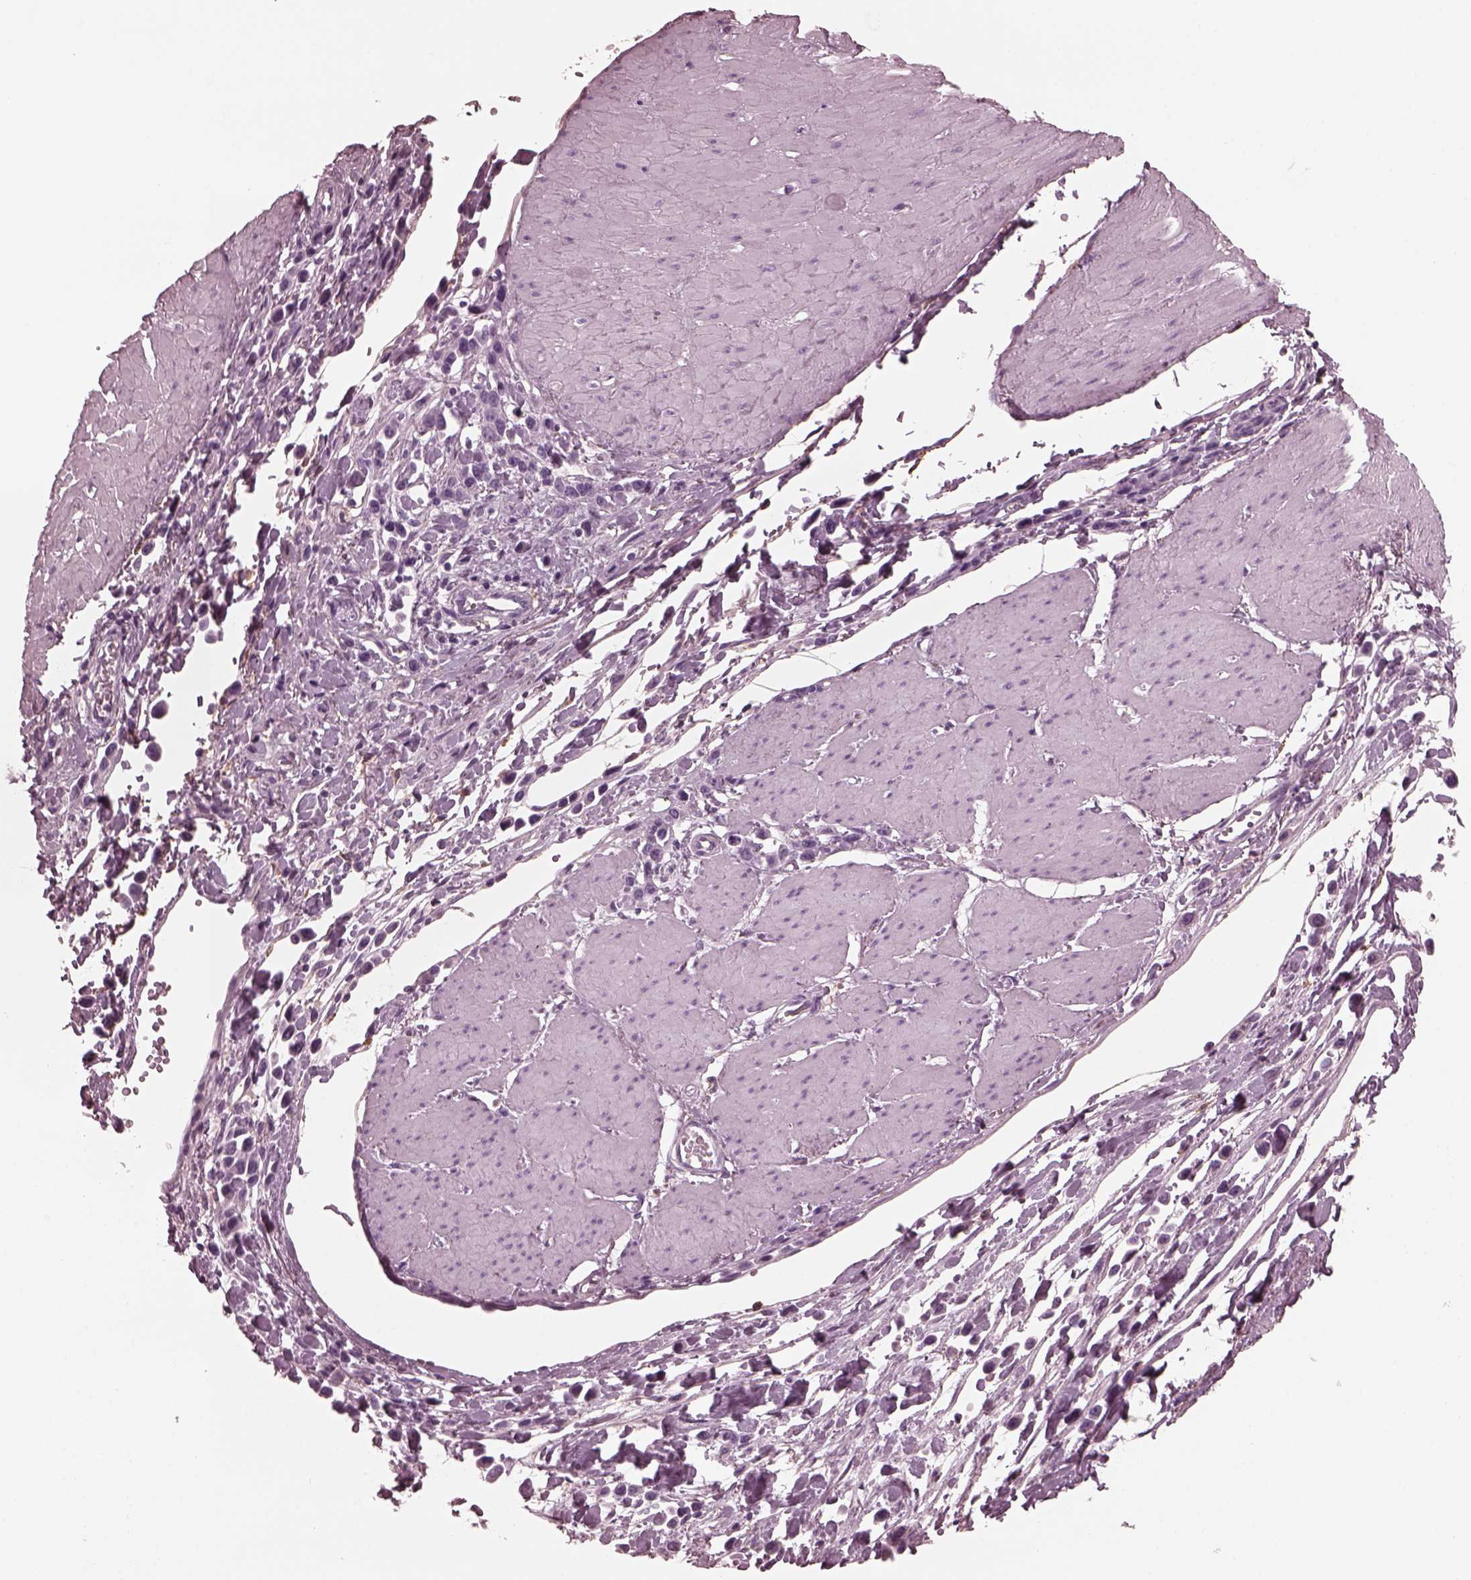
{"staining": {"intensity": "negative", "quantity": "none", "location": "none"}, "tissue": "stomach cancer", "cell_type": "Tumor cells", "image_type": "cancer", "snomed": [{"axis": "morphology", "description": "Adenocarcinoma, NOS"}, {"axis": "topography", "description": "Stomach"}], "caption": "This is a histopathology image of immunohistochemistry (IHC) staining of stomach cancer, which shows no staining in tumor cells.", "gene": "CGA", "patient": {"sex": "male", "age": 47}}